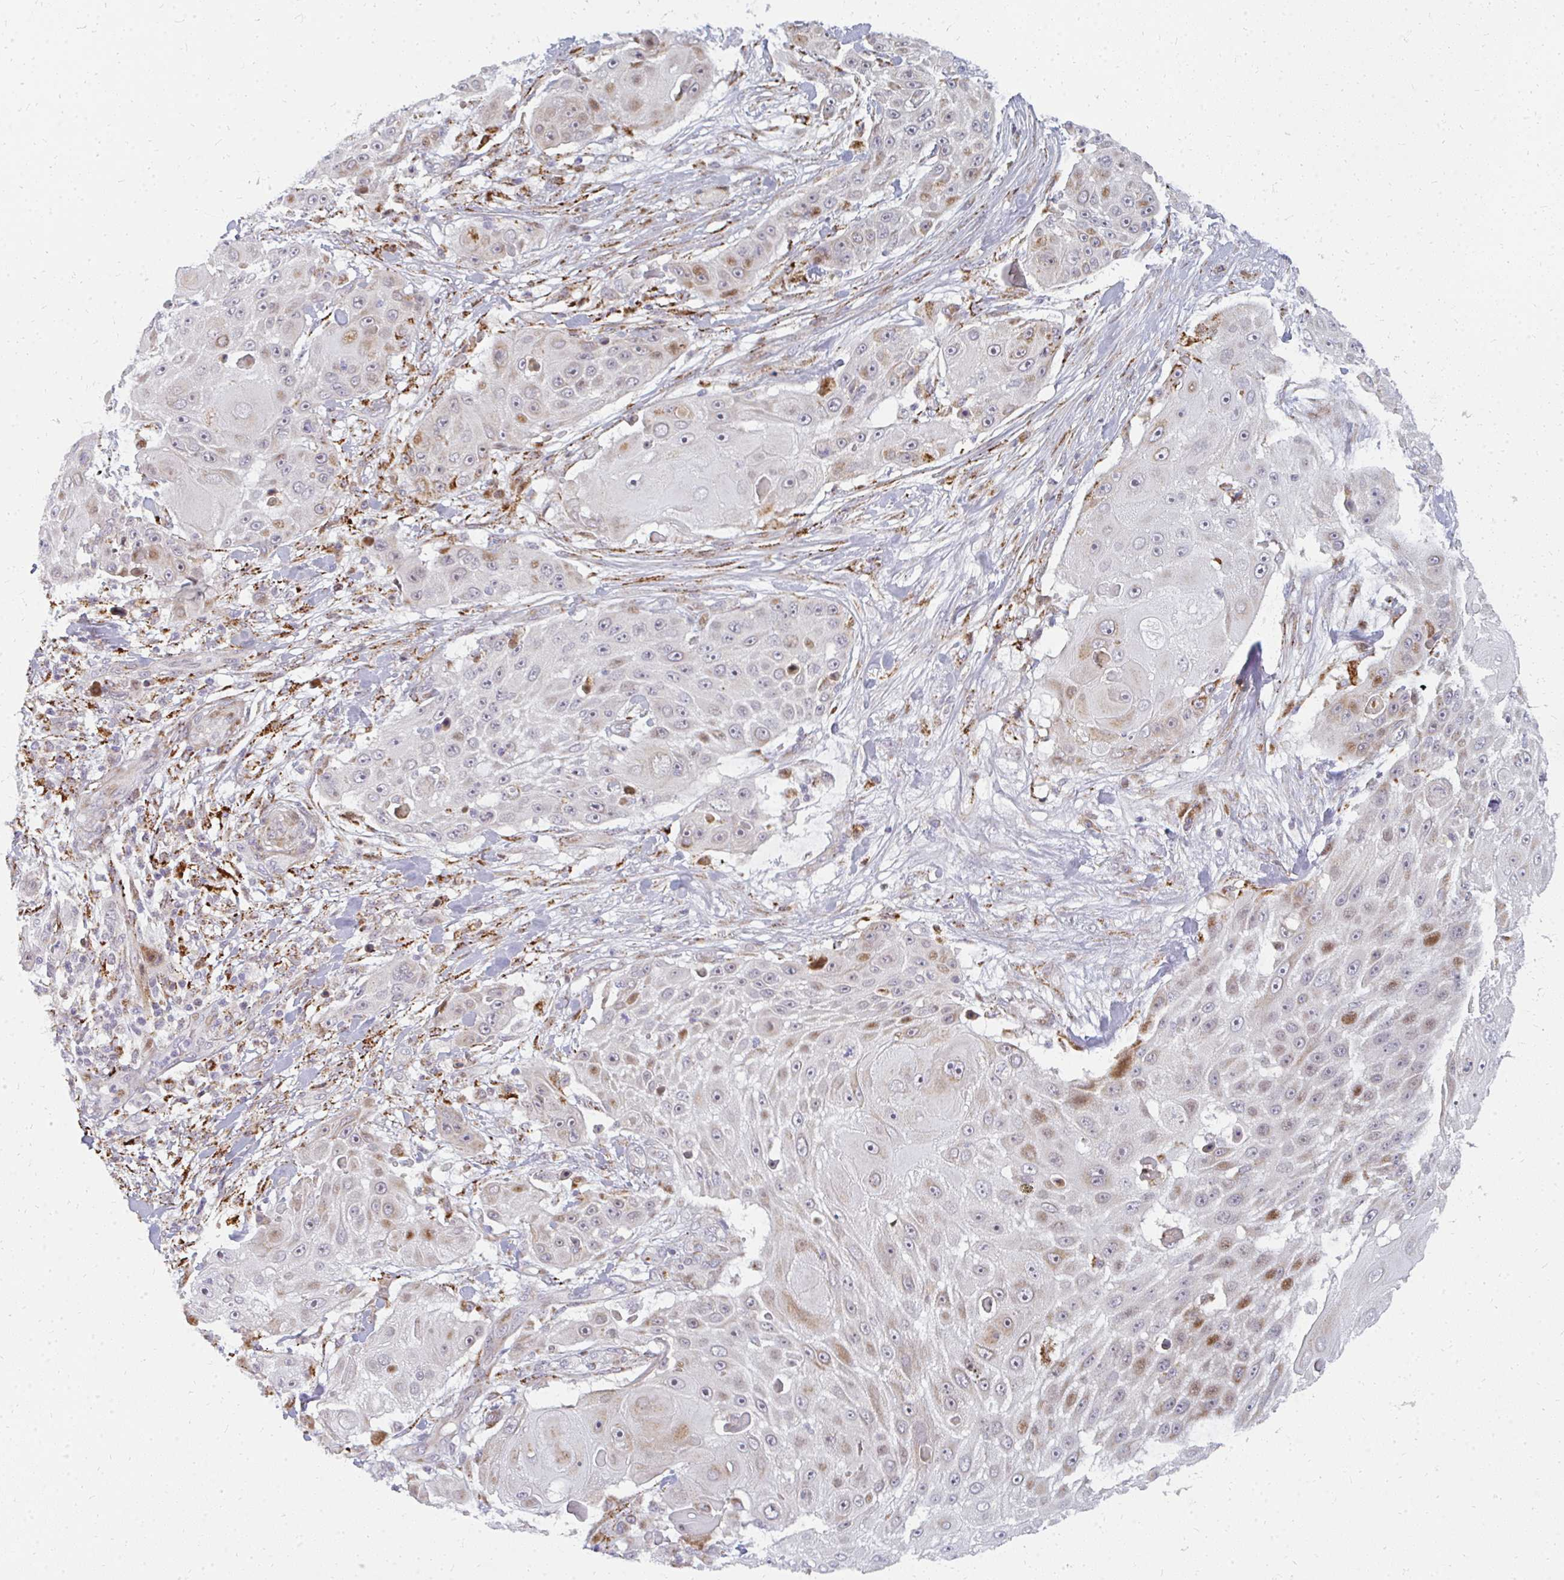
{"staining": {"intensity": "moderate", "quantity": "25%-75%", "location": "cytoplasmic/membranous"}, "tissue": "skin cancer", "cell_type": "Tumor cells", "image_type": "cancer", "snomed": [{"axis": "morphology", "description": "Squamous cell carcinoma, NOS"}, {"axis": "topography", "description": "Skin"}], "caption": "Immunohistochemistry (DAB) staining of squamous cell carcinoma (skin) shows moderate cytoplasmic/membranous protein expression in approximately 25%-75% of tumor cells.", "gene": "PLA2G5", "patient": {"sex": "female", "age": 86}}